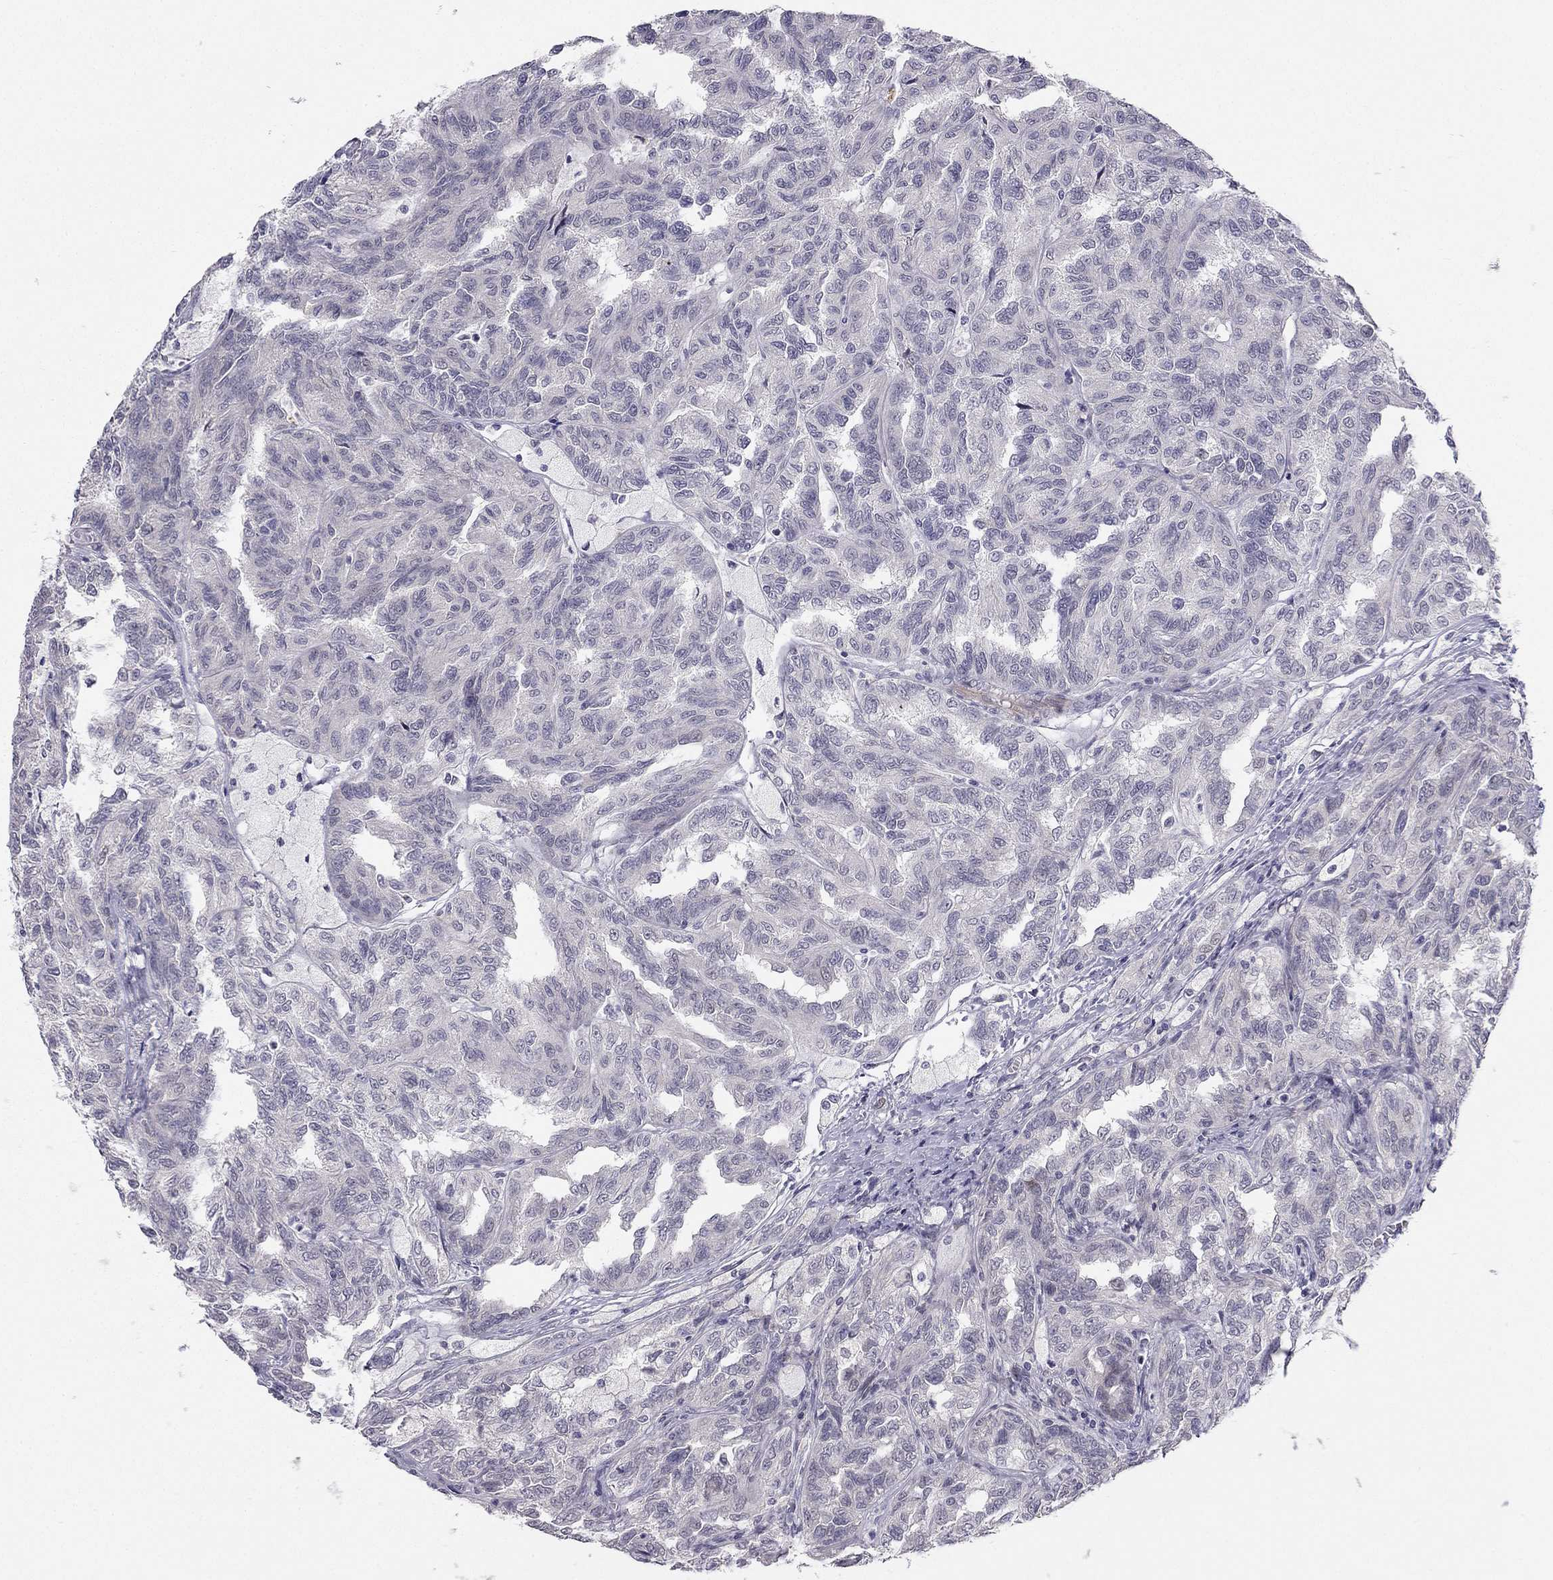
{"staining": {"intensity": "negative", "quantity": "none", "location": "none"}, "tissue": "renal cancer", "cell_type": "Tumor cells", "image_type": "cancer", "snomed": [{"axis": "morphology", "description": "Adenocarcinoma, NOS"}, {"axis": "topography", "description": "Kidney"}], "caption": "High power microscopy image of an IHC image of renal cancer (adenocarcinoma), revealing no significant expression in tumor cells.", "gene": "CHST8", "patient": {"sex": "male", "age": 79}}